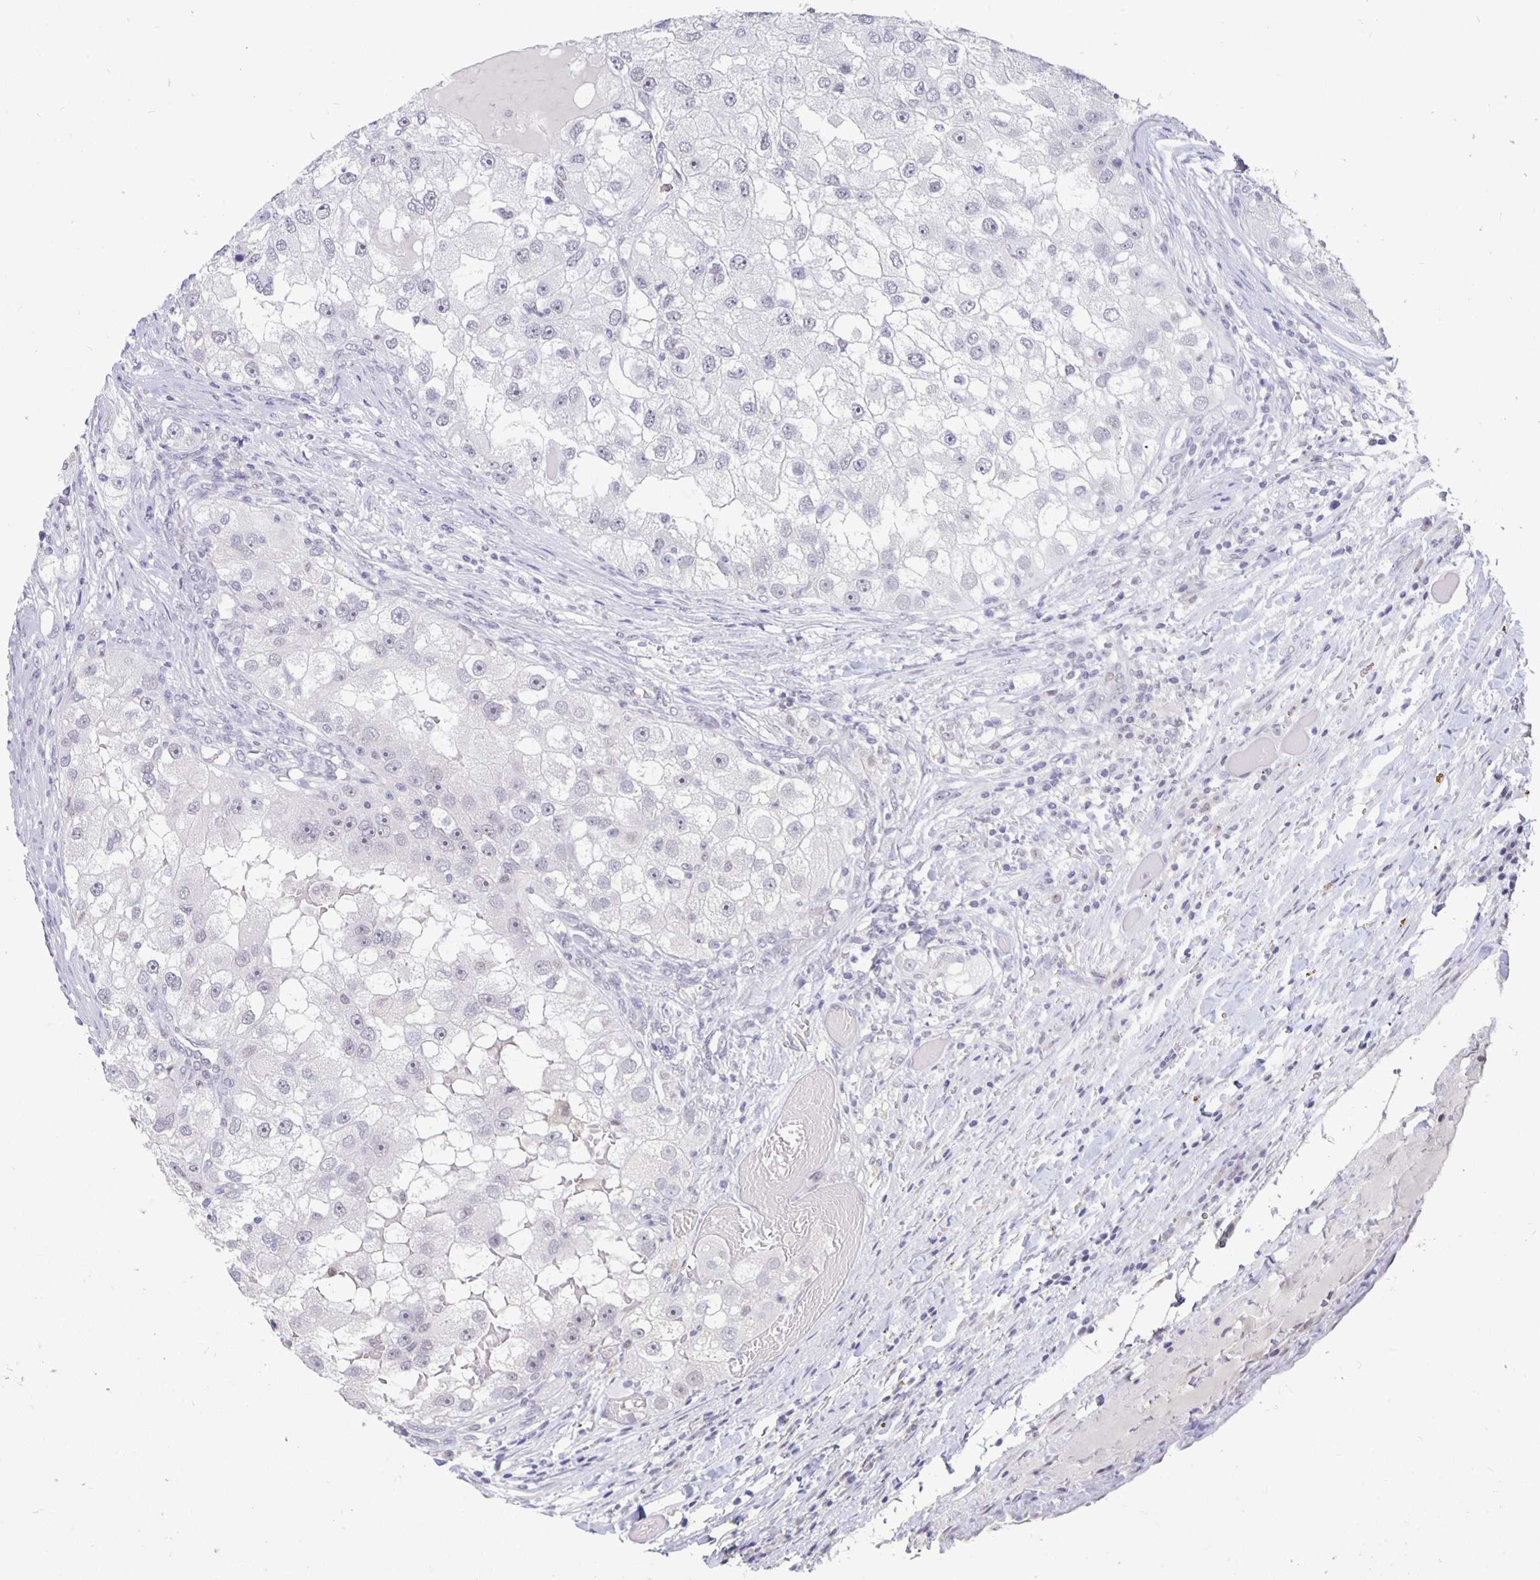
{"staining": {"intensity": "negative", "quantity": "none", "location": "none"}, "tissue": "renal cancer", "cell_type": "Tumor cells", "image_type": "cancer", "snomed": [{"axis": "morphology", "description": "Adenocarcinoma, NOS"}, {"axis": "topography", "description": "Kidney"}], "caption": "Protein analysis of renal cancer reveals no significant staining in tumor cells.", "gene": "ZNF691", "patient": {"sex": "male", "age": 63}}